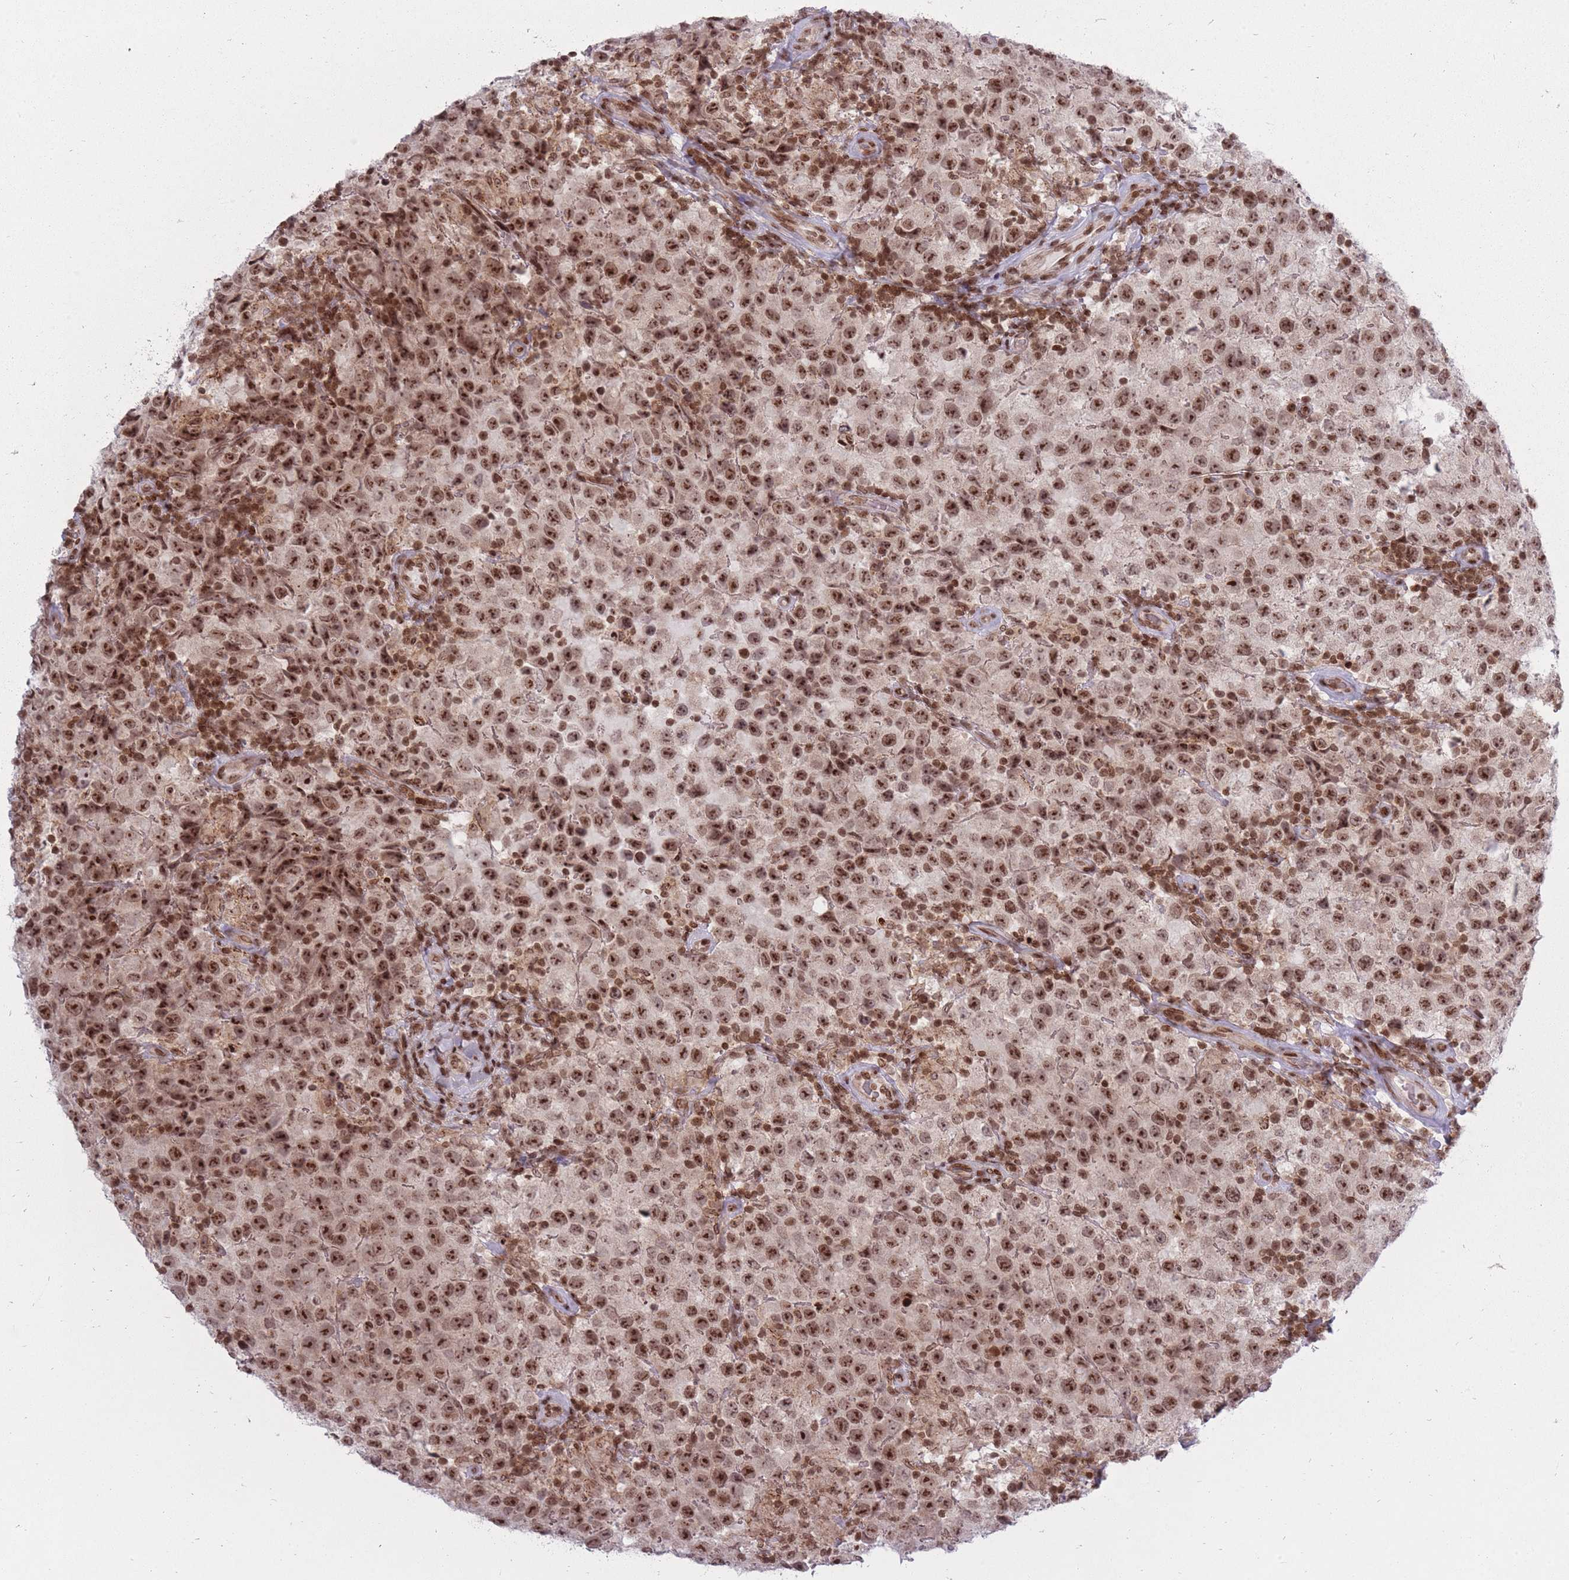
{"staining": {"intensity": "strong", "quantity": ">75%", "location": "nuclear"}, "tissue": "testis cancer", "cell_type": "Tumor cells", "image_type": "cancer", "snomed": [{"axis": "morphology", "description": "Seminoma, NOS"}, {"axis": "morphology", "description": "Carcinoma, Embryonal, NOS"}, {"axis": "topography", "description": "Testis"}], "caption": "Protein expression analysis of testis cancer (embryonal carcinoma) reveals strong nuclear staining in about >75% of tumor cells. (Stains: DAB in brown, nuclei in blue, Microscopy: brightfield microscopy at high magnification).", "gene": "TMC6", "patient": {"sex": "male", "age": 41}}